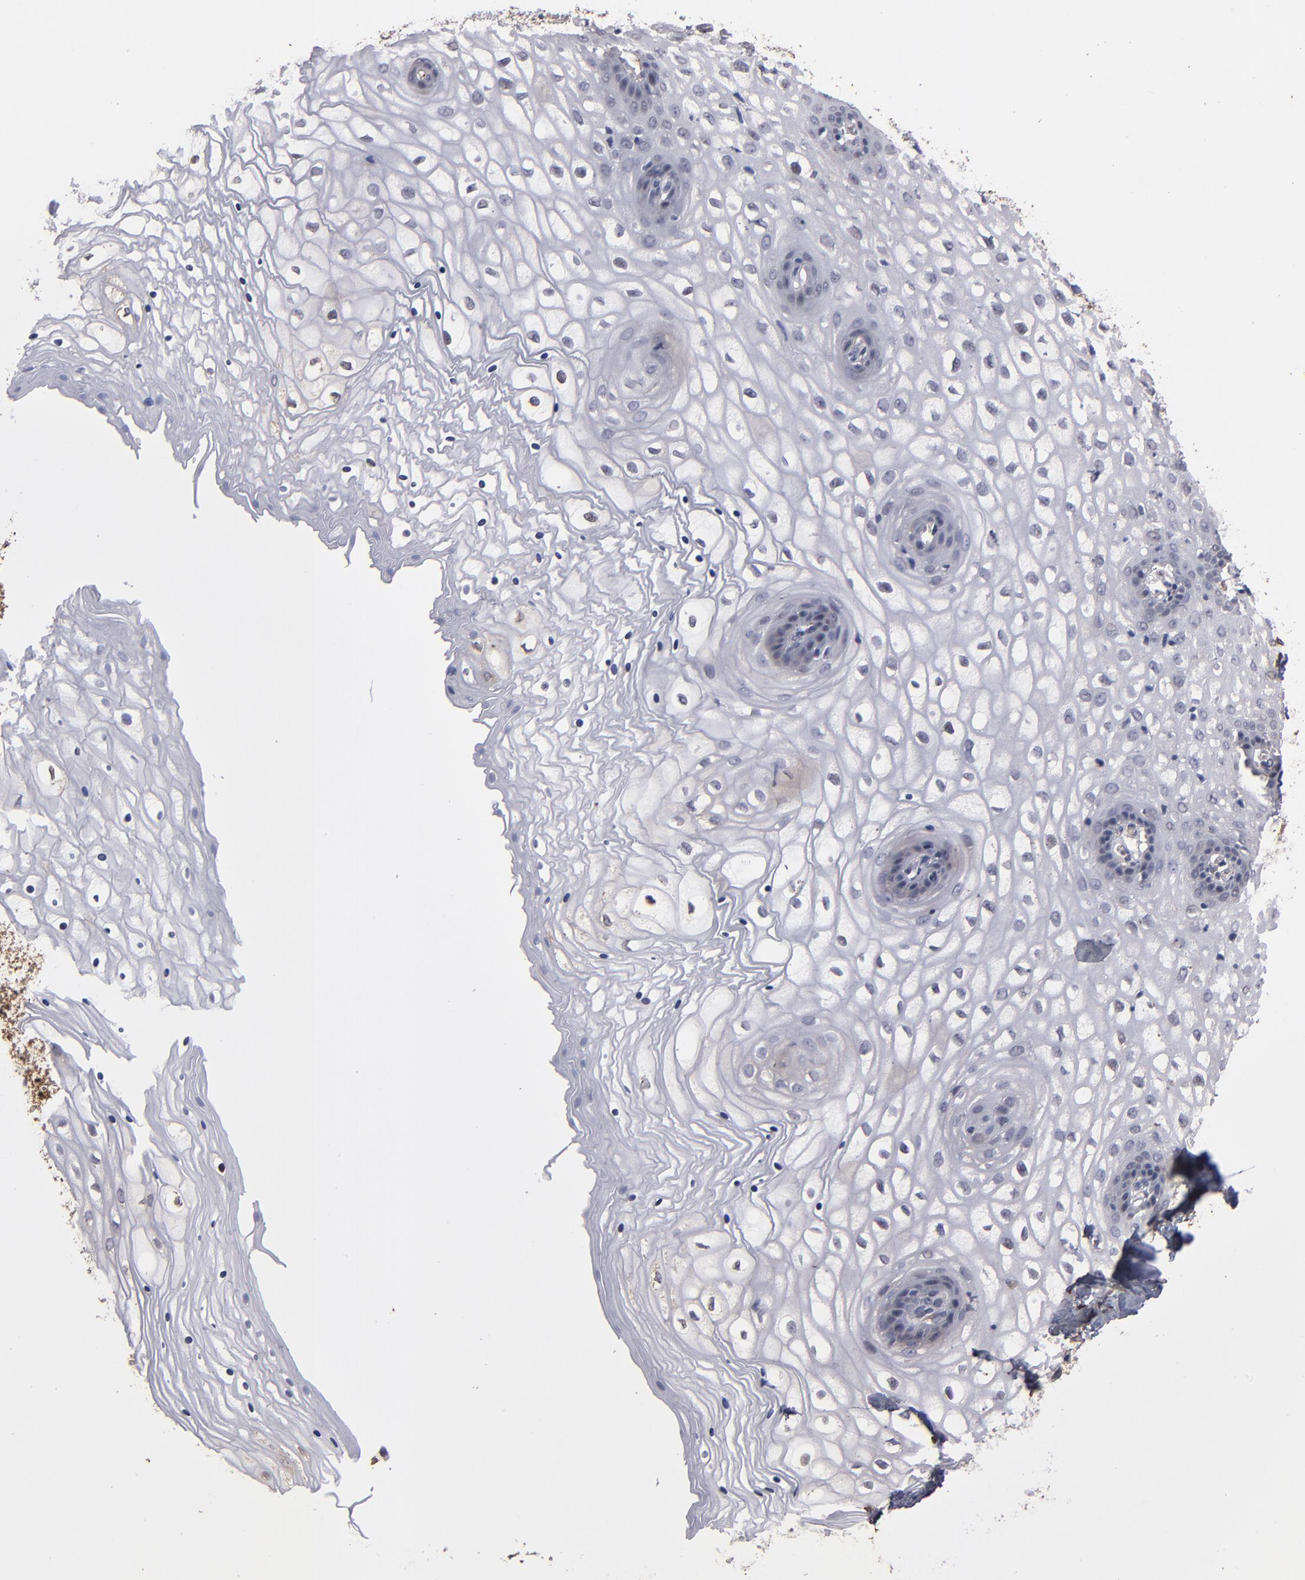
{"staining": {"intensity": "weak", "quantity": "<25%", "location": "cytoplasmic/membranous,nuclear"}, "tissue": "vagina", "cell_type": "Squamous epithelial cells", "image_type": "normal", "snomed": [{"axis": "morphology", "description": "Normal tissue, NOS"}, {"axis": "topography", "description": "Vagina"}], "caption": "DAB immunohistochemical staining of unremarkable vagina exhibits no significant staining in squamous epithelial cells.", "gene": "PGRMC1", "patient": {"sex": "female", "age": 34}}